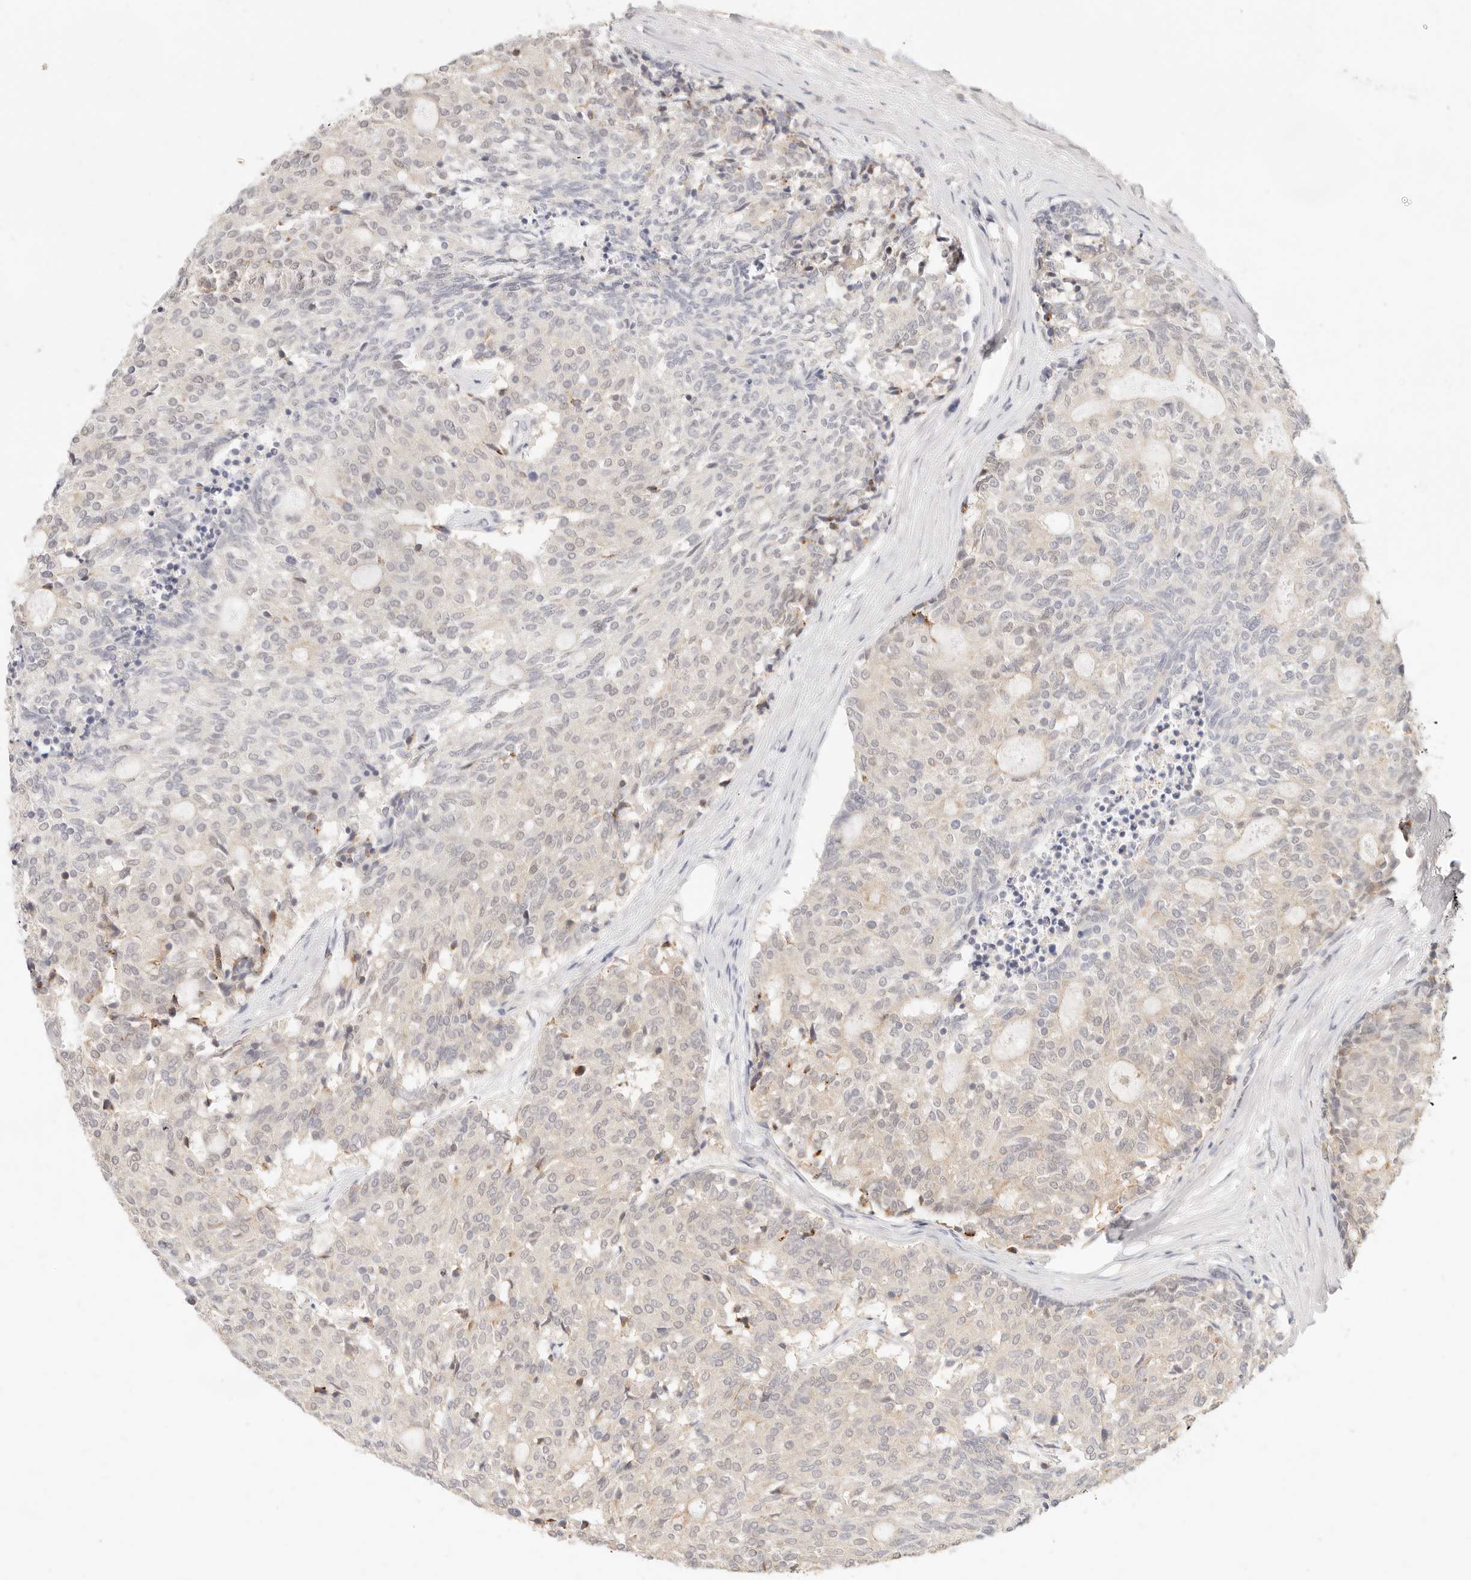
{"staining": {"intensity": "negative", "quantity": "none", "location": "none"}, "tissue": "carcinoid", "cell_type": "Tumor cells", "image_type": "cancer", "snomed": [{"axis": "morphology", "description": "Carcinoid, malignant, NOS"}, {"axis": "topography", "description": "Pancreas"}], "caption": "An image of carcinoid stained for a protein displays no brown staining in tumor cells.", "gene": "TMTC2", "patient": {"sex": "female", "age": 54}}